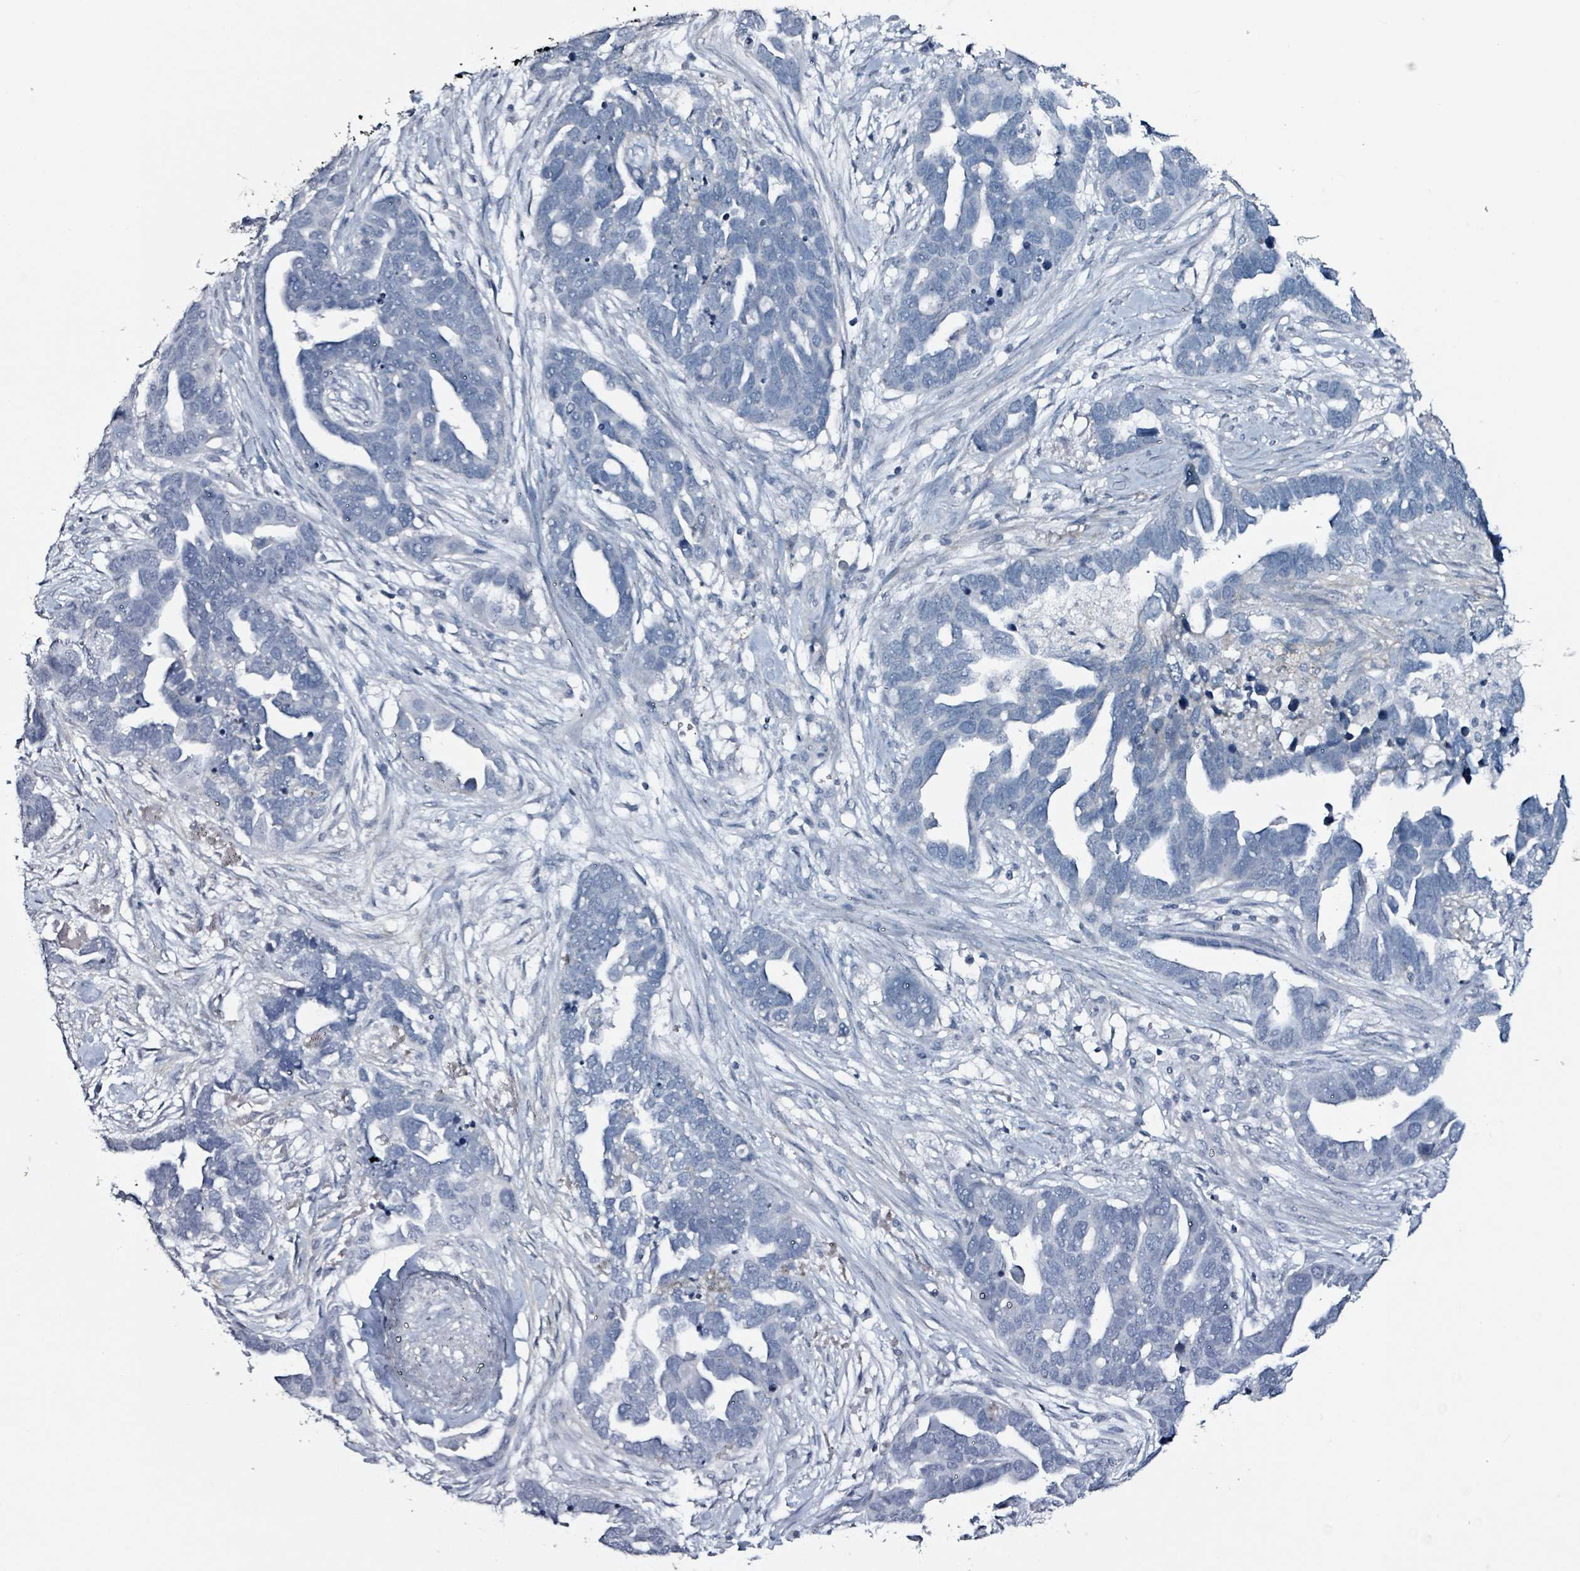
{"staining": {"intensity": "negative", "quantity": "none", "location": "none"}, "tissue": "ovarian cancer", "cell_type": "Tumor cells", "image_type": "cancer", "snomed": [{"axis": "morphology", "description": "Cystadenocarcinoma, serous, NOS"}, {"axis": "topography", "description": "Ovary"}], "caption": "High magnification brightfield microscopy of ovarian cancer (serous cystadenocarcinoma) stained with DAB (brown) and counterstained with hematoxylin (blue): tumor cells show no significant positivity. Brightfield microscopy of IHC stained with DAB (brown) and hematoxylin (blue), captured at high magnification.", "gene": "CA9", "patient": {"sex": "female", "age": 54}}